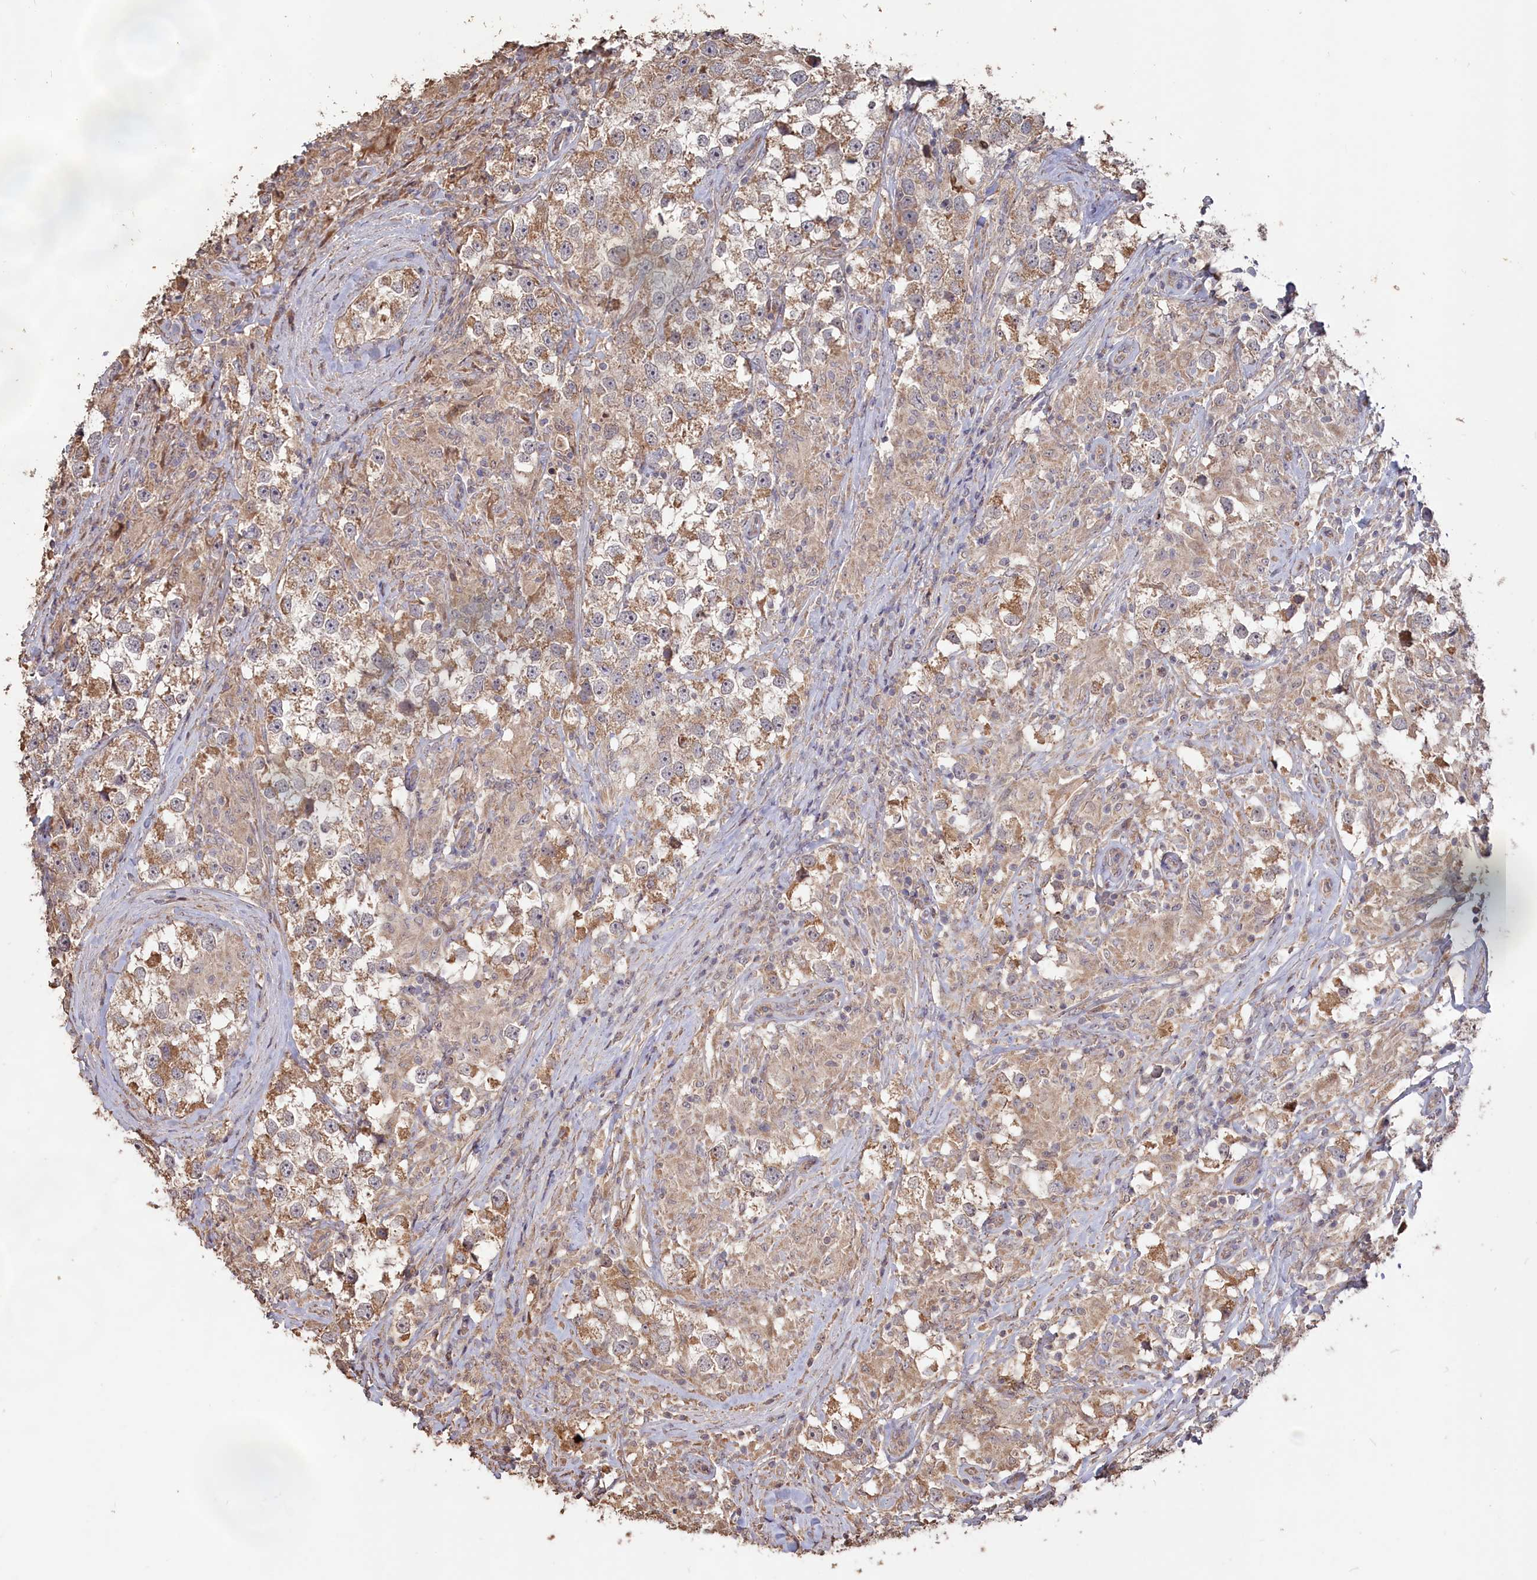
{"staining": {"intensity": "moderate", "quantity": ">75%", "location": "cytoplasmic/membranous"}, "tissue": "testis cancer", "cell_type": "Tumor cells", "image_type": "cancer", "snomed": [{"axis": "morphology", "description": "Seminoma, NOS"}, {"axis": "topography", "description": "Testis"}], "caption": "Protein expression analysis of human testis cancer reveals moderate cytoplasmic/membranous staining in about >75% of tumor cells.", "gene": "LAYN", "patient": {"sex": "male", "age": 46}}